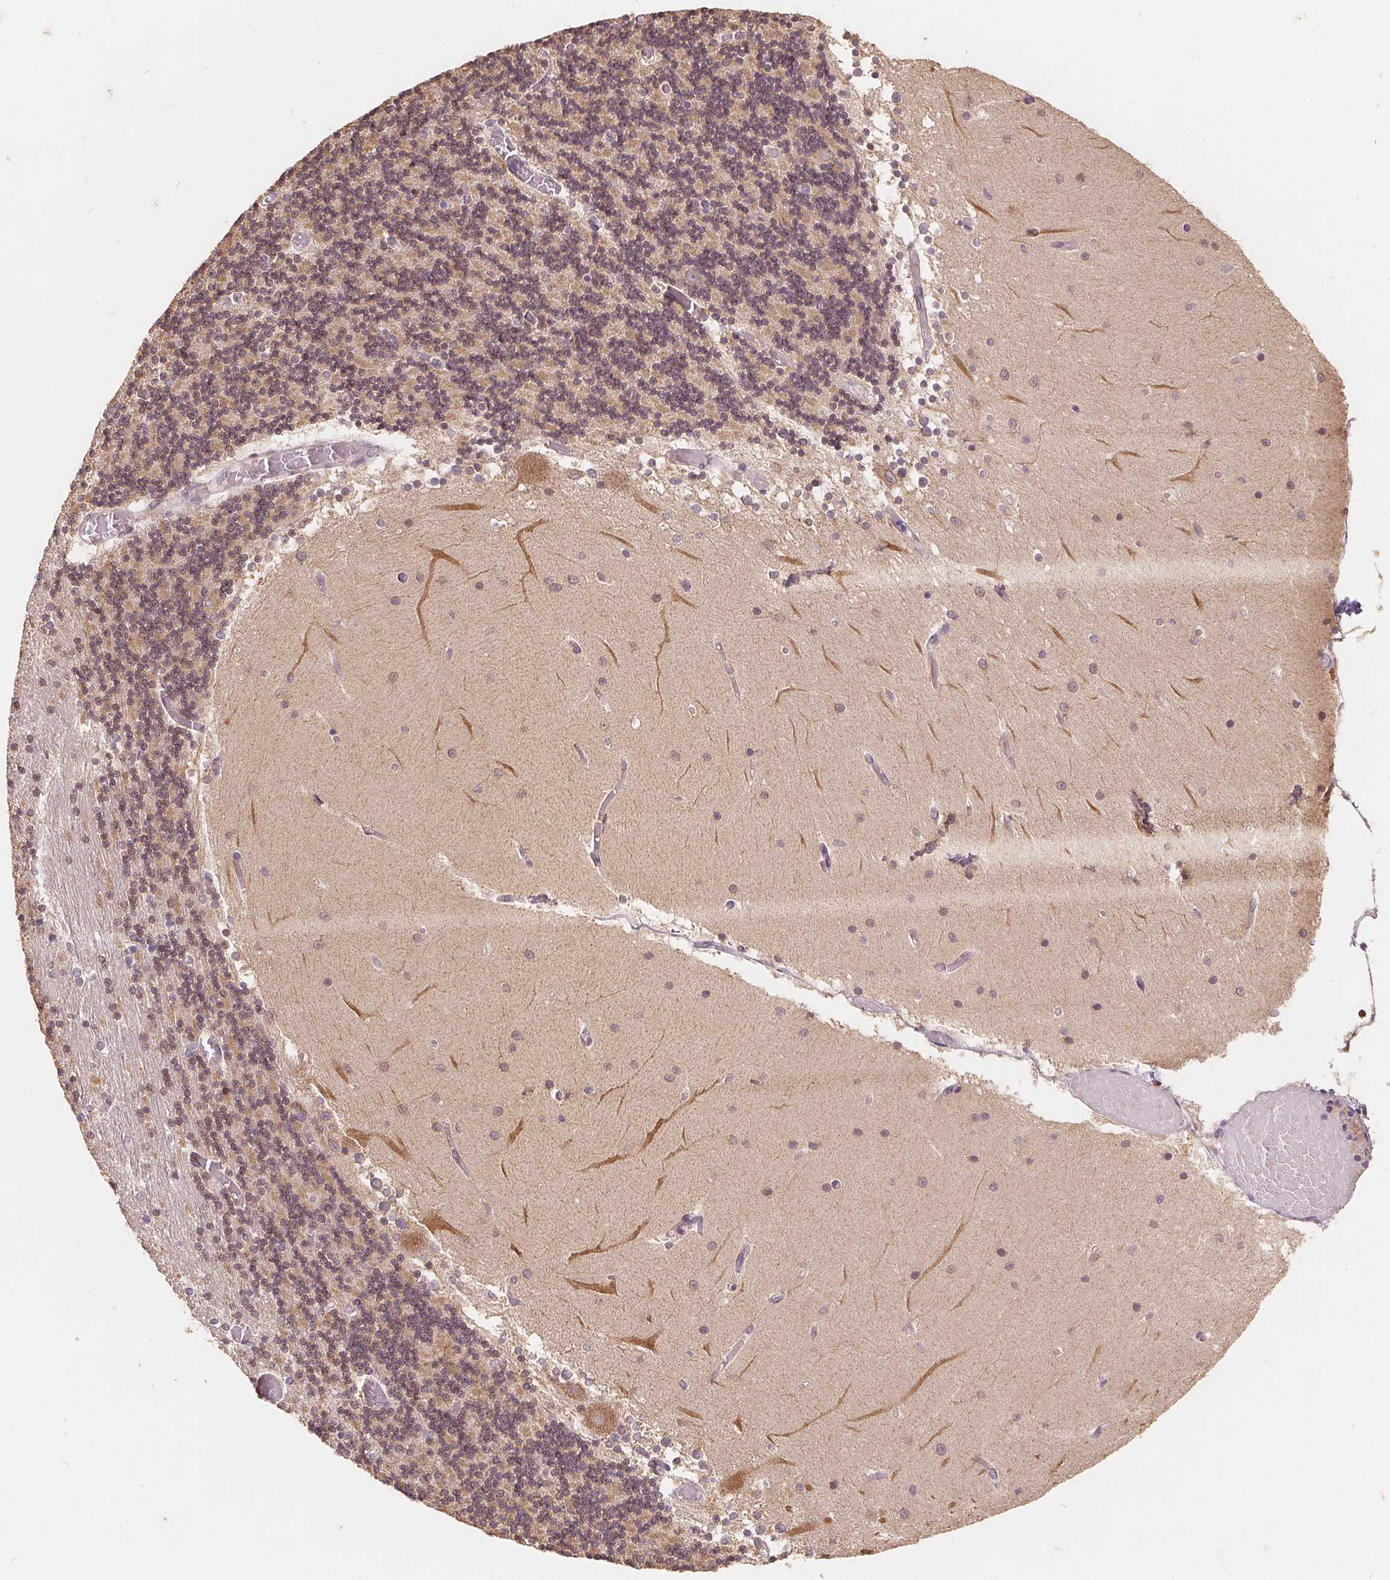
{"staining": {"intensity": "weak", "quantity": ">75%", "location": "cytoplasmic/membranous"}, "tissue": "cerebellum", "cell_type": "Cells in granular layer", "image_type": "normal", "snomed": [{"axis": "morphology", "description": "Normal tissue, NOS"}, {"axis": "topography", "description": "Cerebellum"}], "caption": "A brown stain labels weak cytoplasmic/membranous staining of a protein in cells in granular layer of unremarkable cerebellum.", "gene": "CDIPT", "patient": {"sex": "female", "age": 28}}